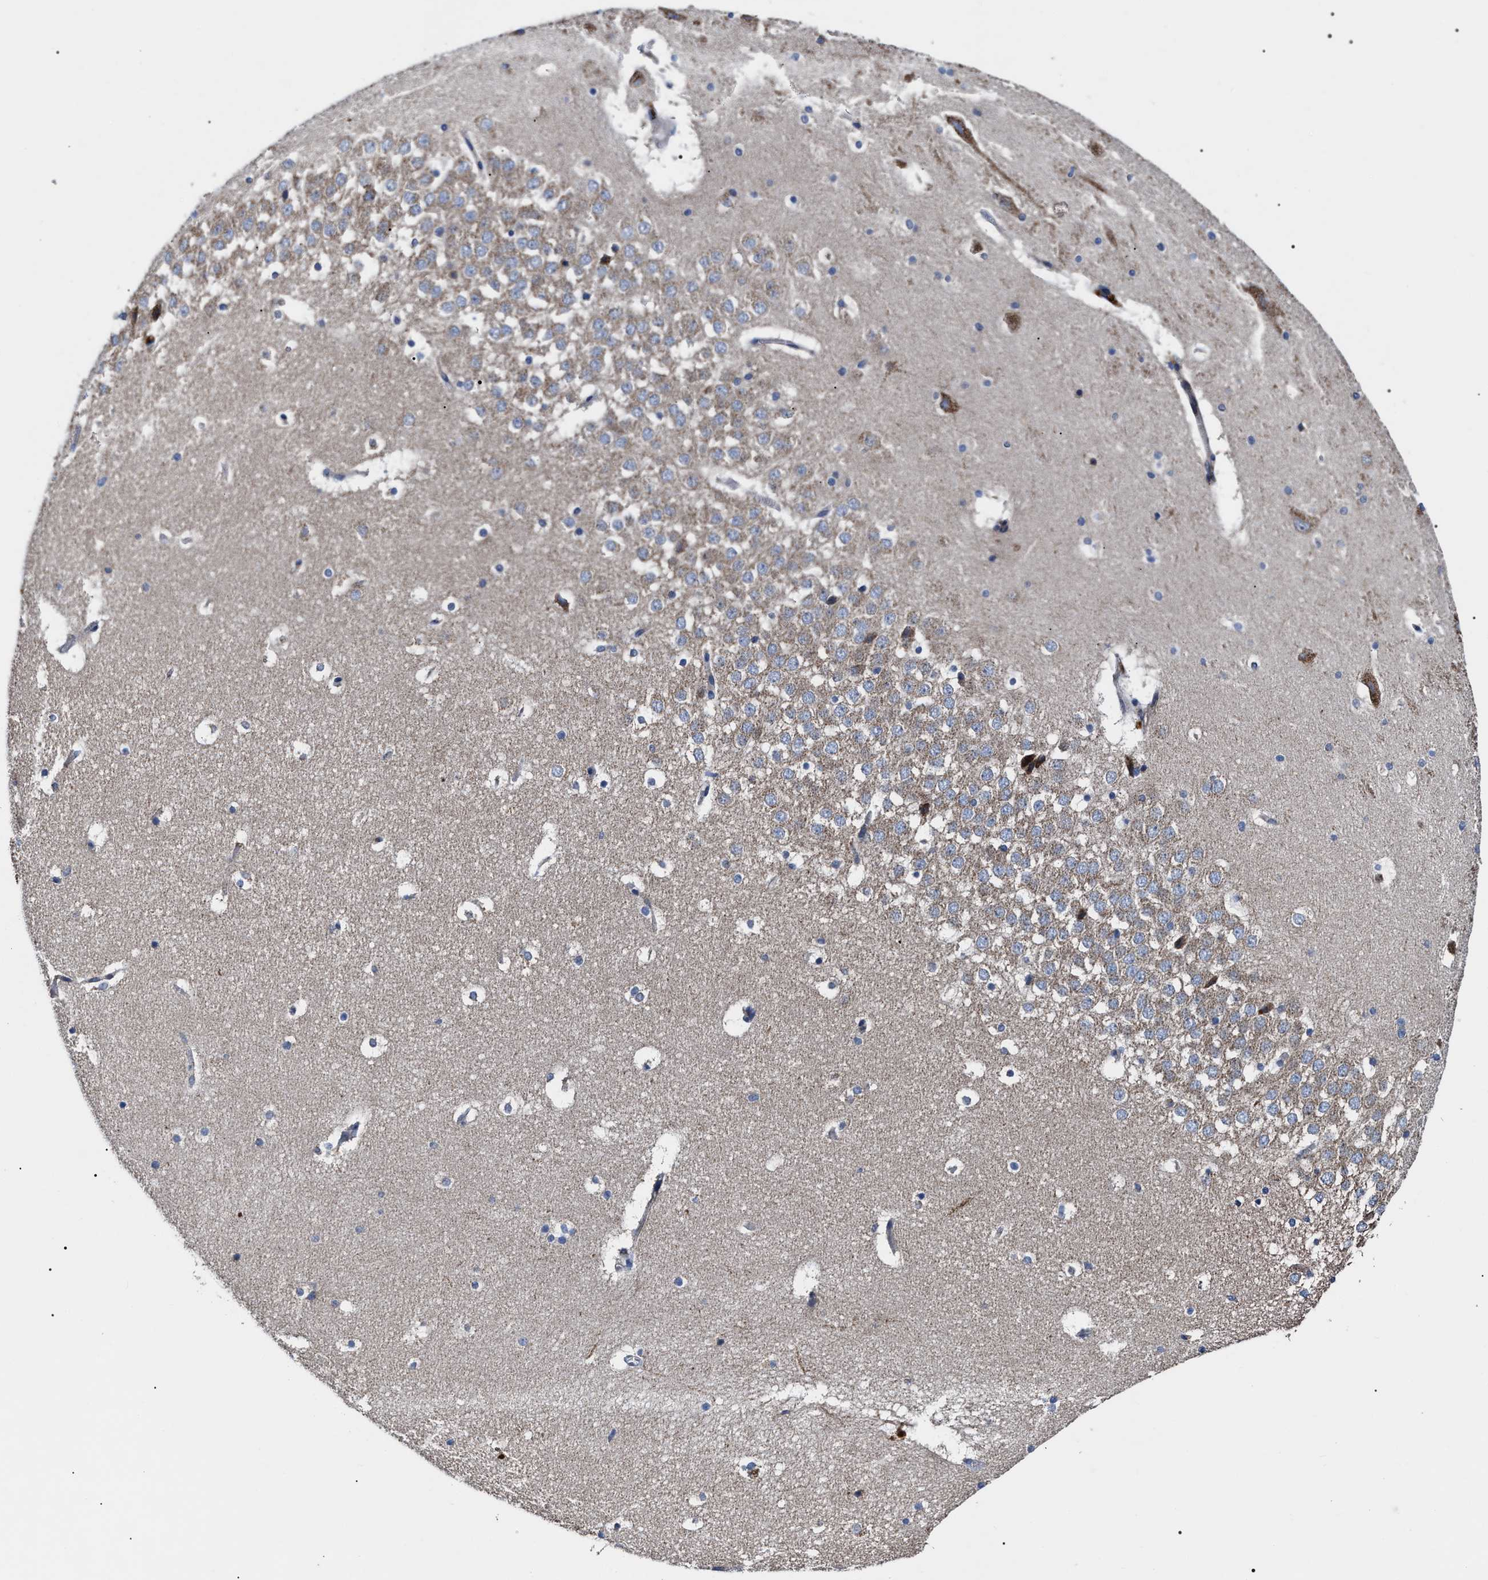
{"staining": {"intensity": "negative", "quantity": "none", "location": "none"}, "tissue": "hippocampus", "cell_type": "Glial cells", "image_type": "normal", "snomed": [{"axis": "morphology", "description": "Normal tissue, NOS"}, {"axis": "topography", "description": "Hippocampus"}], "caption": "The photomicrograph displays no staining of glial cells in normal hippocampus.", "gene": "MACC1", "patient": {"sex": "male", "age": 45}}